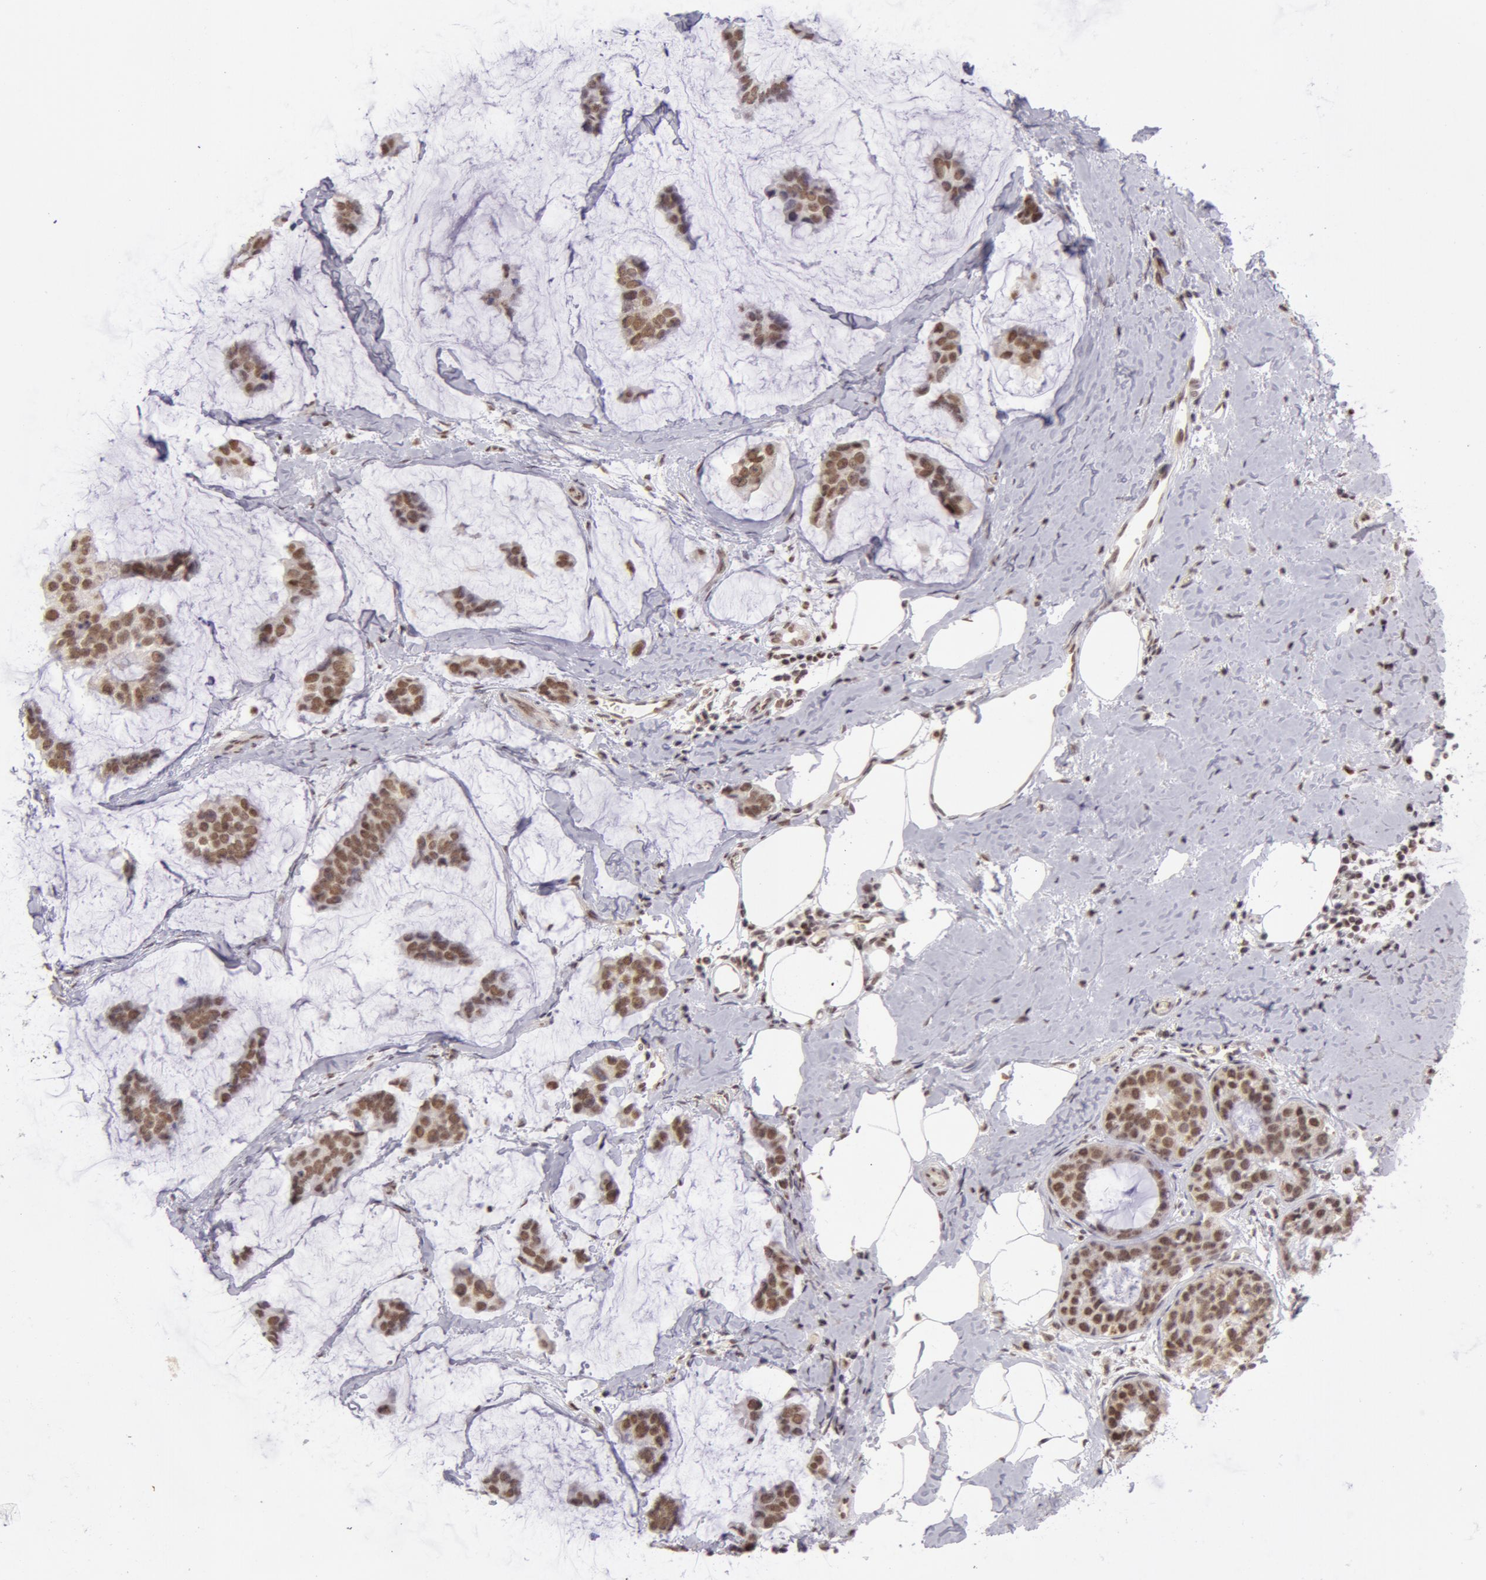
{"staining": {"intensity": "moderate", "quantity": ">75%", "location": "cytoplasmic/membranous,nuclear"}, "tissue": "breast cancer", "cell_type": "Tumor cells", "image_type": "cancer", "snomed": [{"axis": "morphology", "description": "Normal tissue, NOS"}, {"axis": "morphology", "description": "Duct carcinoma"}, {"axis": "topography", "description": "Breast"}], "caption": "Breast cancer was stained to show a protein in brown. There is medium levels of moderate cytoplasmic/membranous and nuclear positivity in approximately >75% of tumor cells. The staining was performed using DAB (3,3'-diaminobenzidine), with brown indicating positive protein expression. Nuclei are stained blue with hematoxylin.", "gene": "VRTN", "patient": {"sex": "female", "age": 50}}